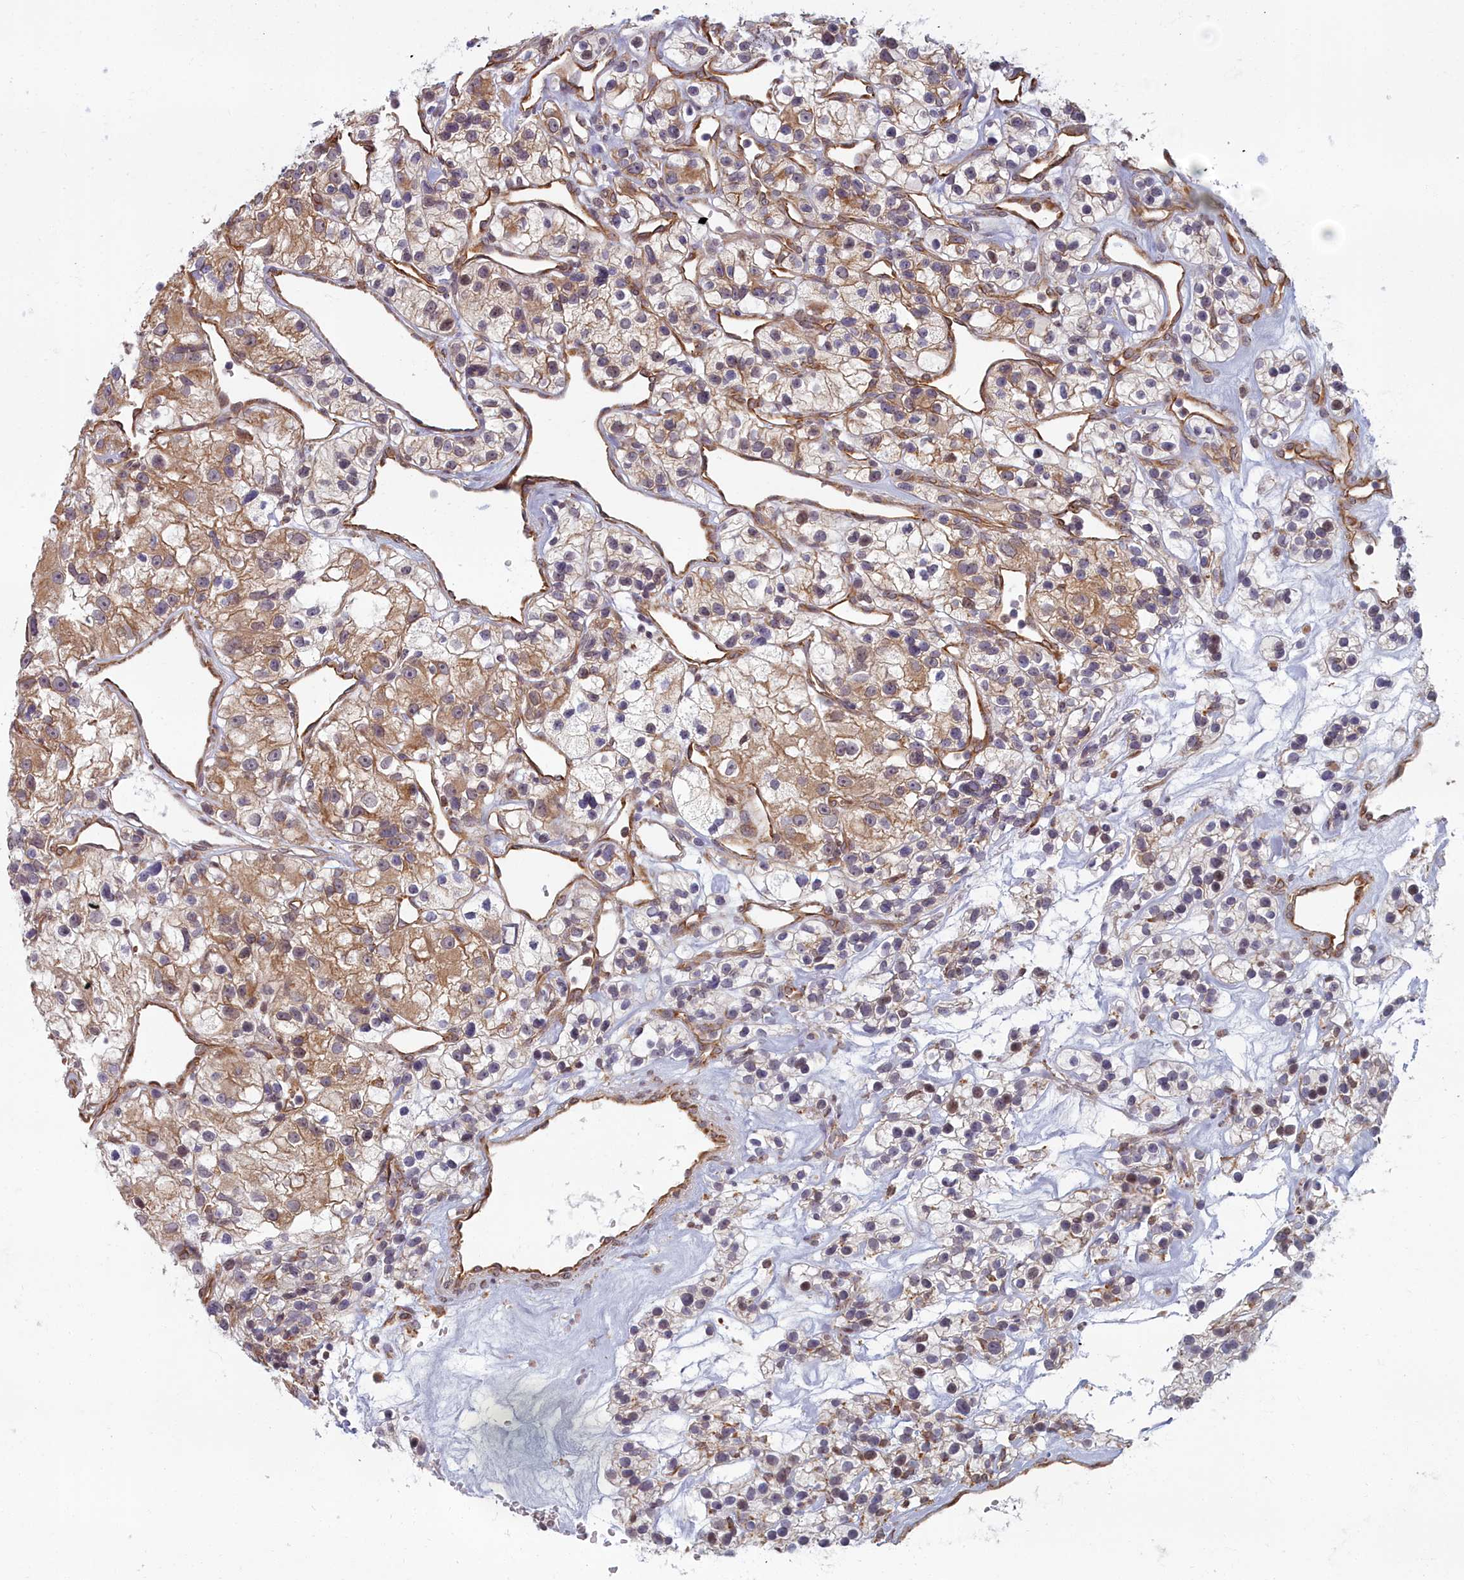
{"staining": {"intensity": "moderate", "quantity": ">75%", "location": "cytoplasmic/membranous"}, "tissue": "renal cancer", "cell_type": "Tumor cells", "image_type": "cancer", "snomed": [{"axis": "morphology", "description": "Adenocarcinoma, NOS"}, {"axis": "topography", "description": "Kidney"}], "caption": "Adenocarcinoma (renal) was stained to show a protein in brown. There is medium levels of moderate cytoplasmic/membranous positivity in about >75% of tumor cells. (DAB IHC, brown staining for protein, blue staining for nuclei).", "gene": "MAK16", "patient": {"sex": "female", "age": 57}}